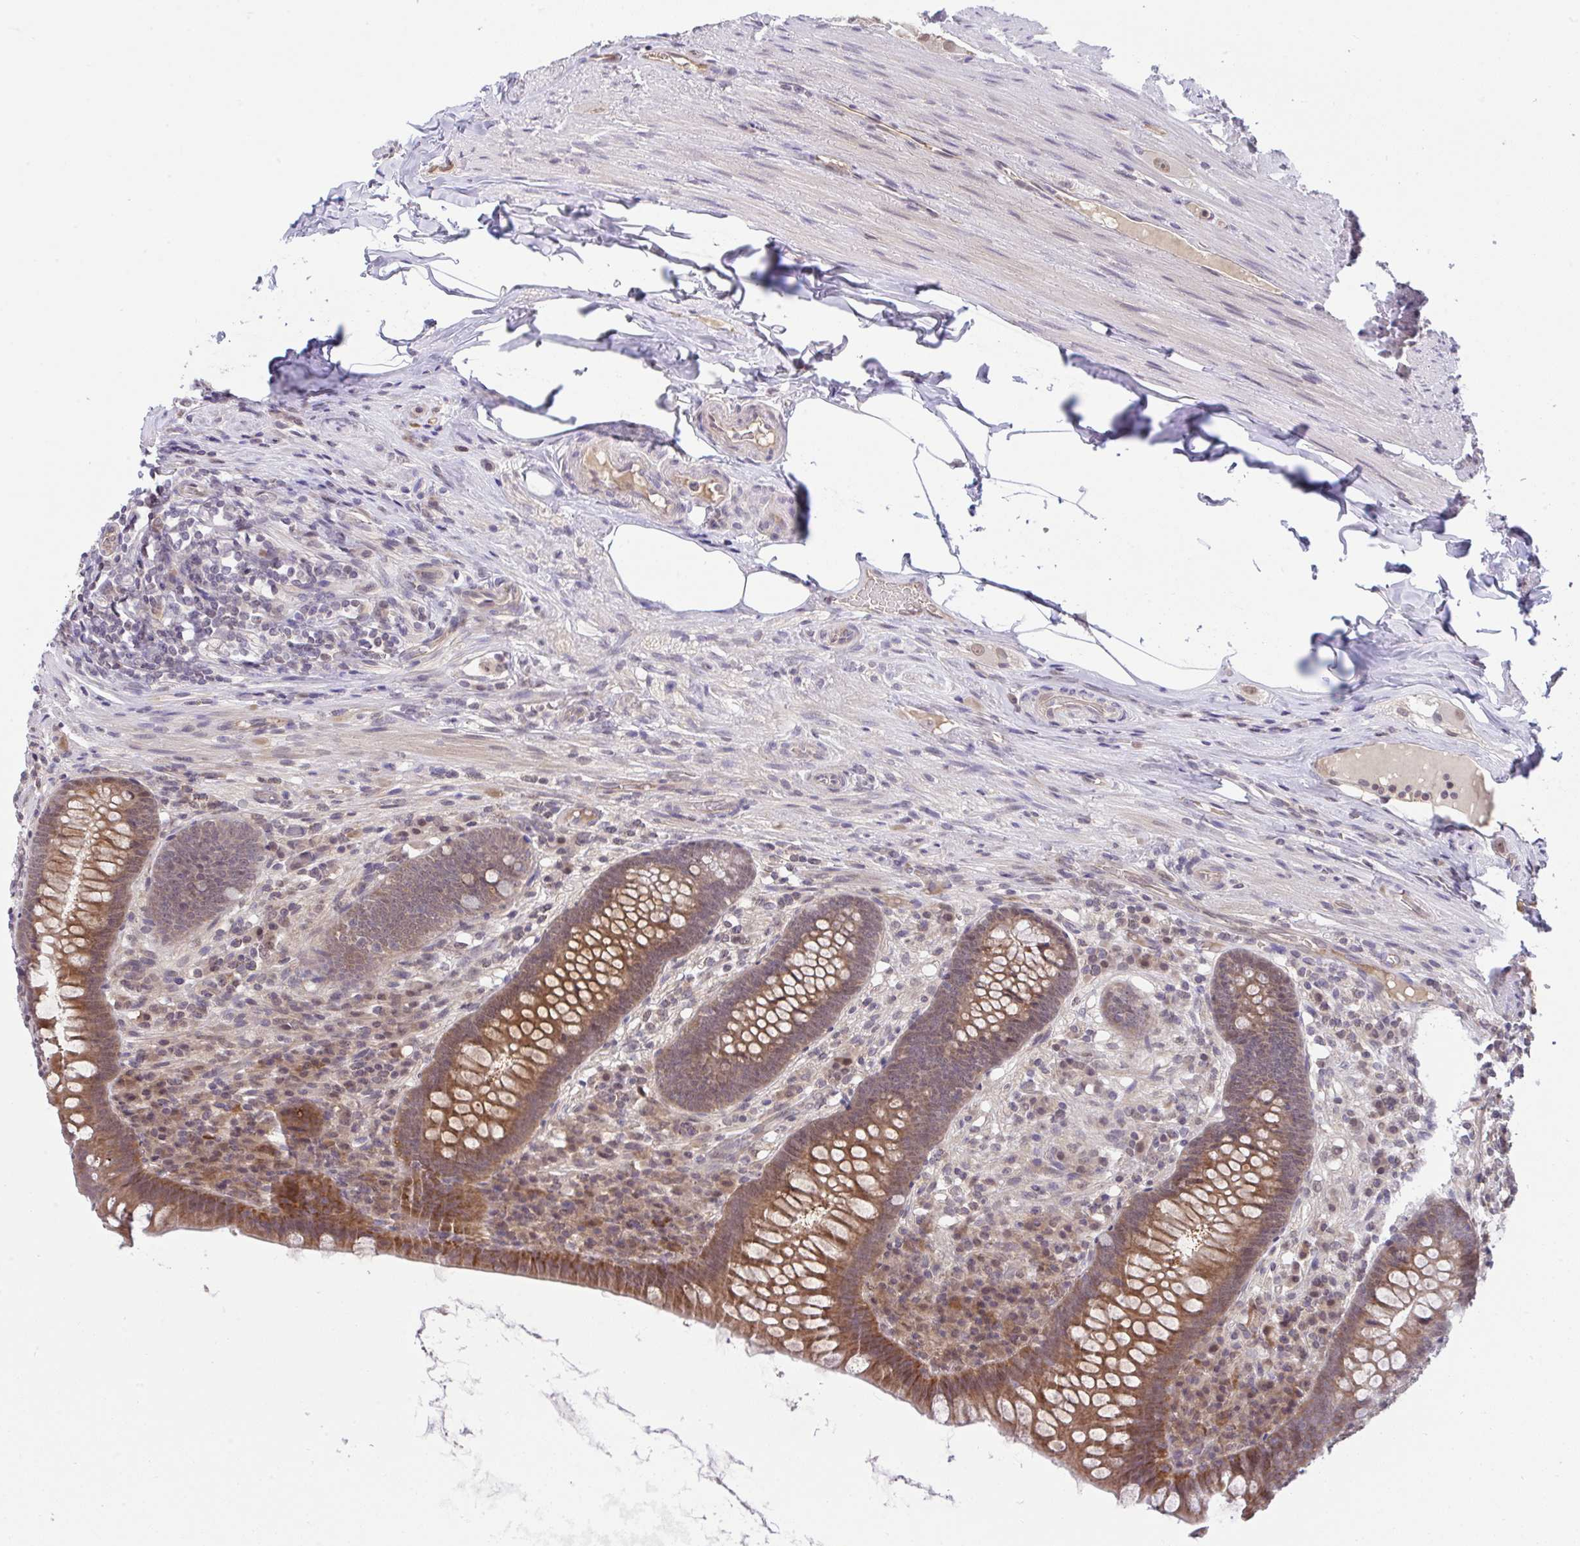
{"staining": {"intensity": "strong", "quantity": "25%-75%", "location": "cytoplasmic/membranous"}, "tissue": "appendix", "cell_type": "Glandular cells", "image_type": "normal", "snomed": [{"axis": "morphology", "description": "Normal tissue, NOS"}, {"axis": "topography", "description": "Appendix"}], "caption": "The photomicrograph reveals staining of benign appendix, revealing strong cytoplasmic/membranous protein staining (brown color) within glandular cells. Nuclei are stained in blue.", "gene": "C9orf64", "patient": {"sex": "male", "age": 71}}